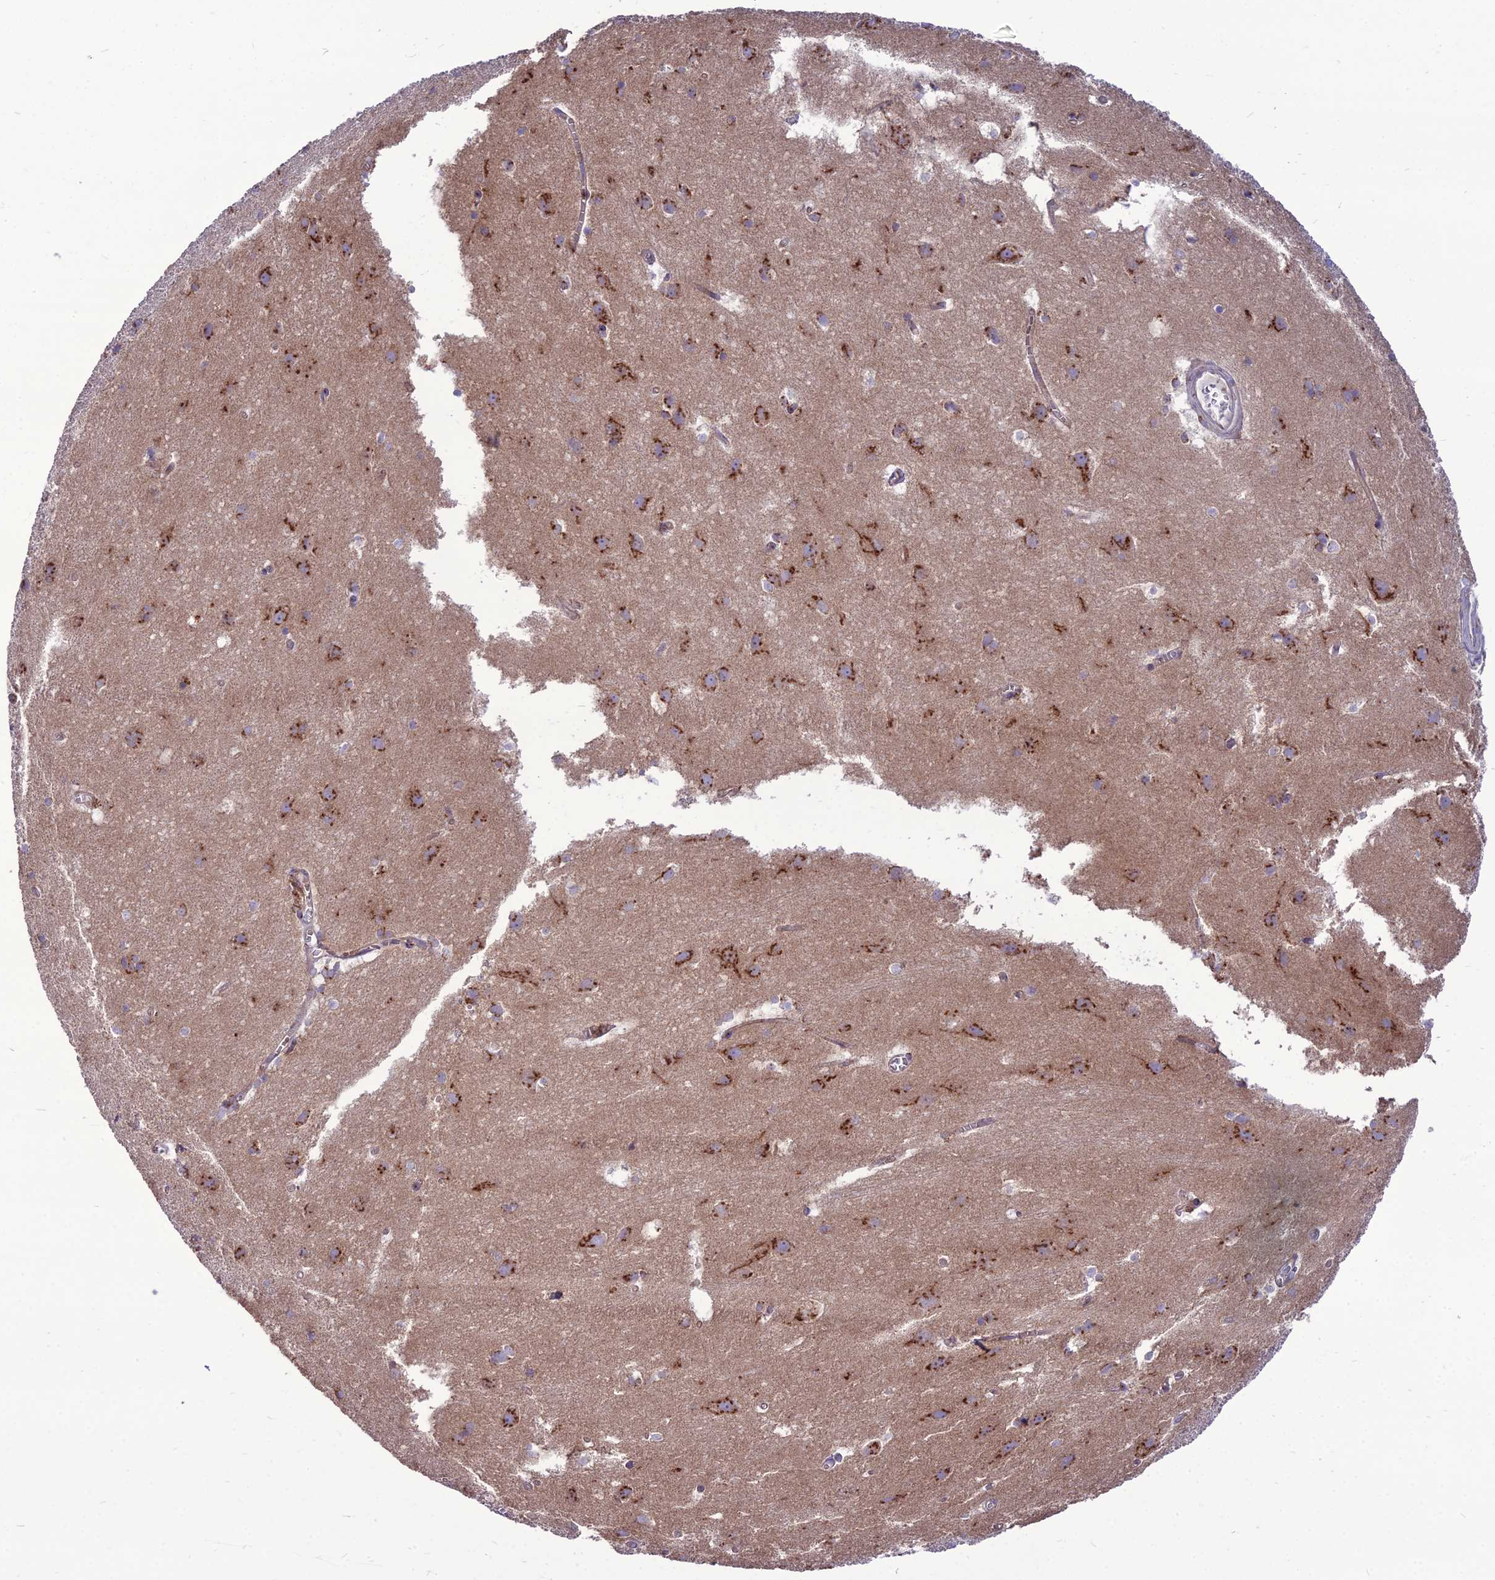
{"staining": {"intensity": "negative", "quantity": "none", "location": "none"}, "tissue": "cerebral cortex", "cell_type": "Endothelial cells", "image_type": "normal", "snomed": [{"axis": "morphology", "description": "Normal tissue, NOS"}, {"axis": "topography", "description": "Cerebral cortex"}], "caption": "Endothelial cells show no significant protein expression in unremarkable cerebral cortex. (DAB (3,3'-diaminobenzidine) IHC with hematoxylin counter stain).", "gene": "SPRYD7", "patient": {"sex": "male", "age": 54}}